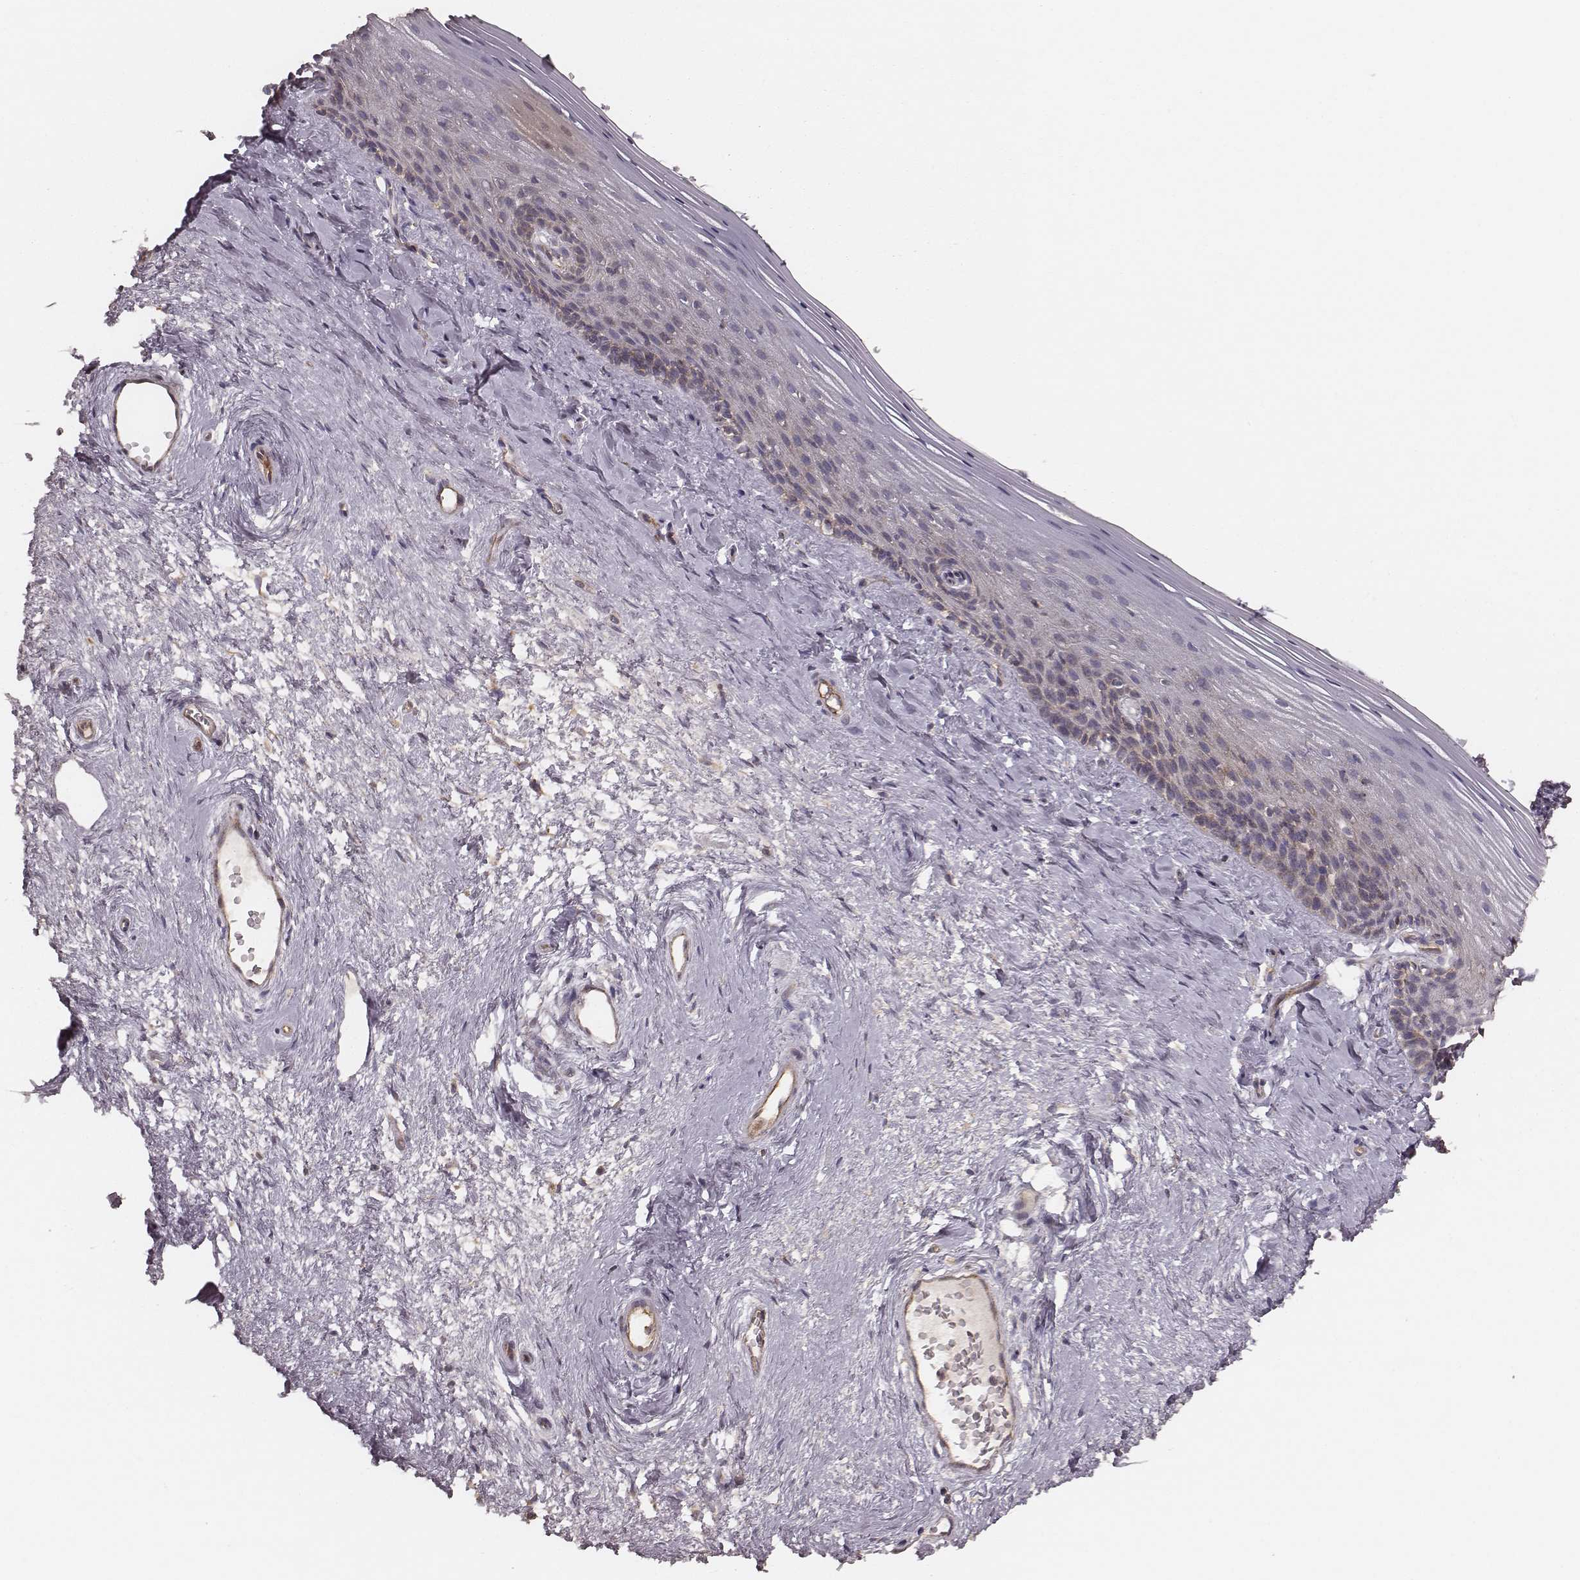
{"staining": {"intensity": "weak", "quantity": "<25%", "location": "cytoplasmic/membranous"}, "tissue": "vagina", "cell_type": "Squamous epithelial cells", "image_type": "normal", "snomed": [{"axis": "morphology", "description": "Normal tissue, NOS"}, {"axis": "topography", "description": "Vagina"}], "caption": "This is a photomicrograph of IHC staining of benign vagina, which shows no expression in squamous epithelial cells. (Stains: DAB immunohistochemistry (IHC) with hematoxylin counter stain, Microscopy: brightfield microscopy at high magnification).", "gene": "CARS1", "patient": {"sex": "female", "age": 45}}